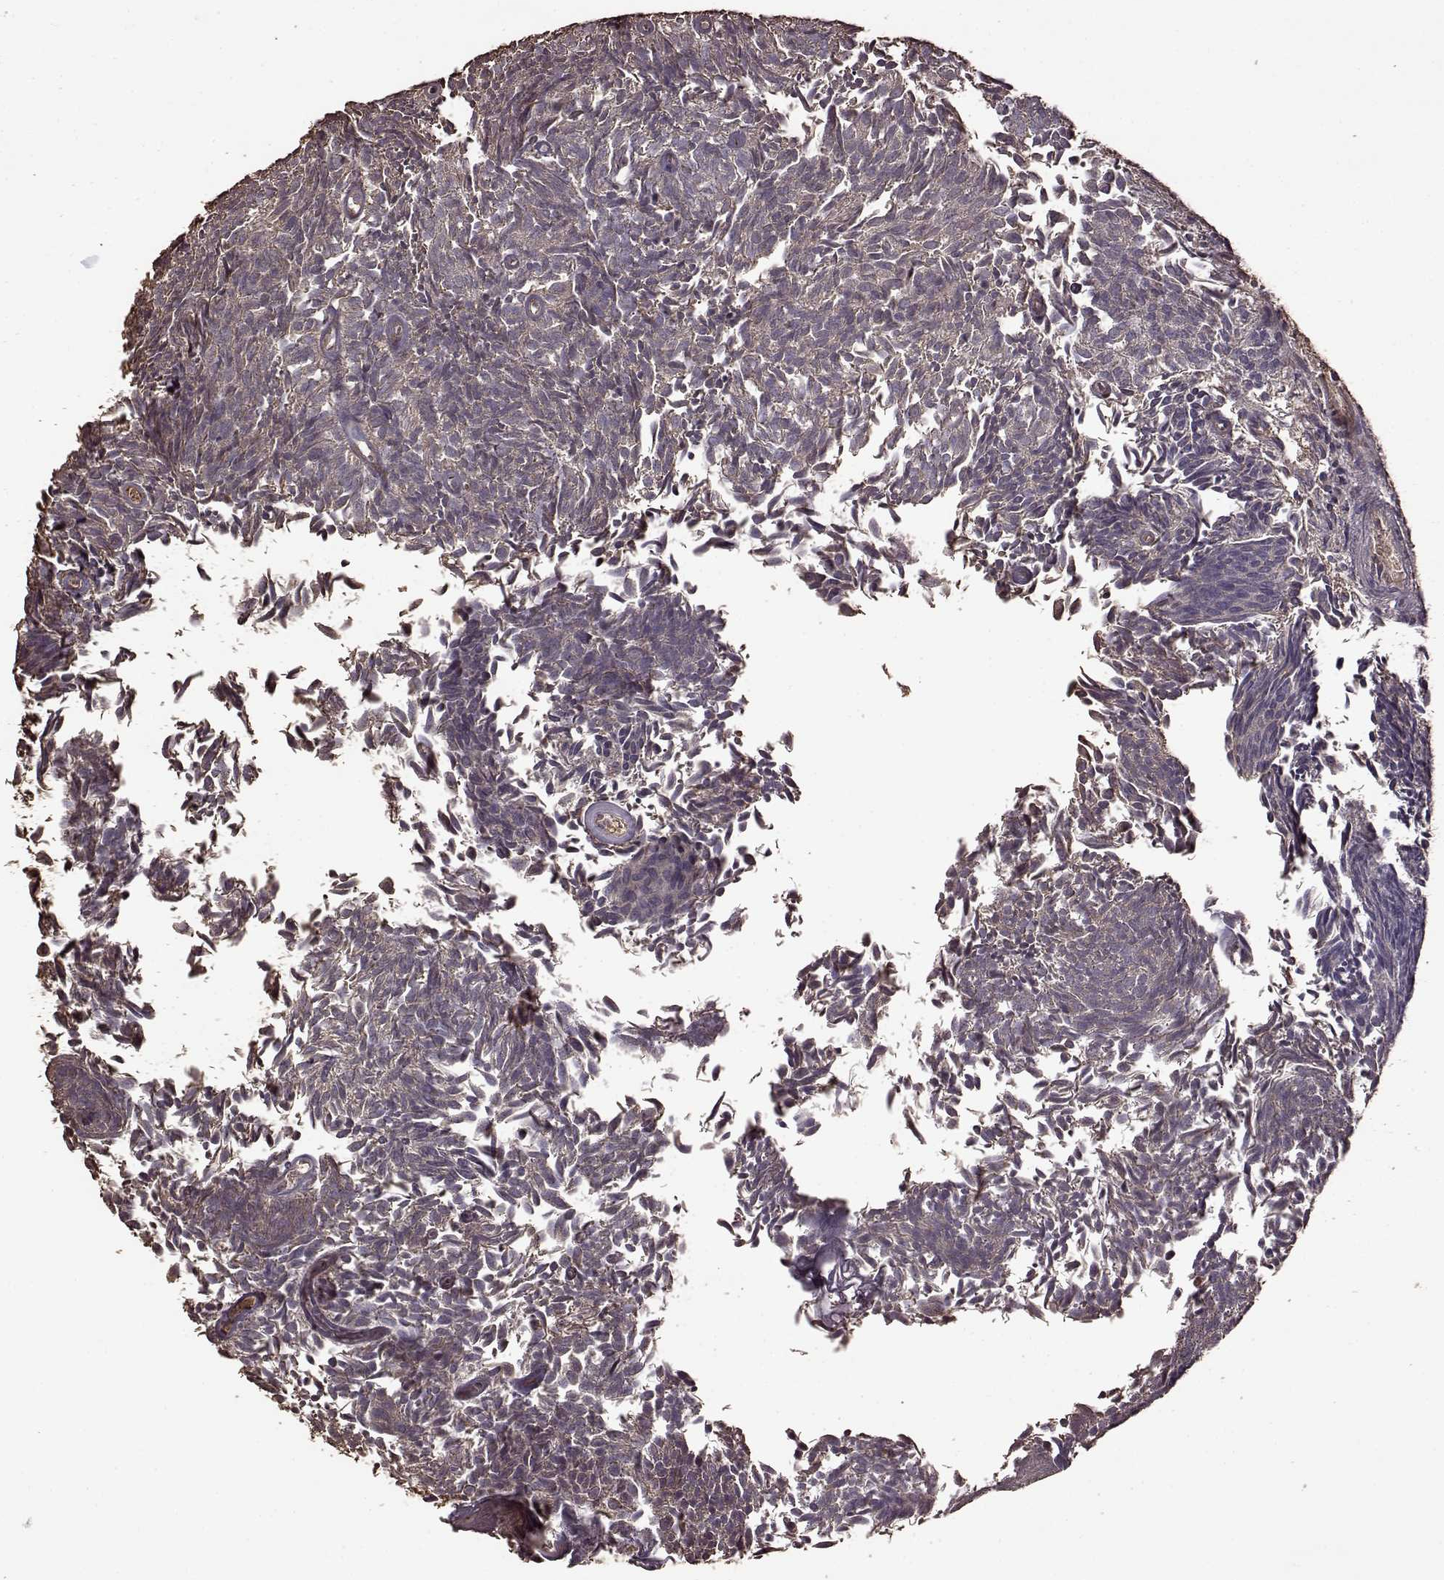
{"staining": {"intensity": "negative", "quantity": "none", "location": "none"}, "tissue": "urothelial cancer", "cell_type": "Tumor cells", "image_type": "cancer", "snomed": [{"axis": "morphology", "description": "Urothelial carcinoma, Low grade"}, {"axis": "topography", "description": "Urinary bladder"}], "caption": "An image of human urothelial carcinoma (low-grade) is negative for staining in tumor cells. (DAB (3,3'-diaminobenzidine) IHC with hematoxylin counter stain).", "gene": "FBXW11", "patient": {"sex": "male", "age": 77}}